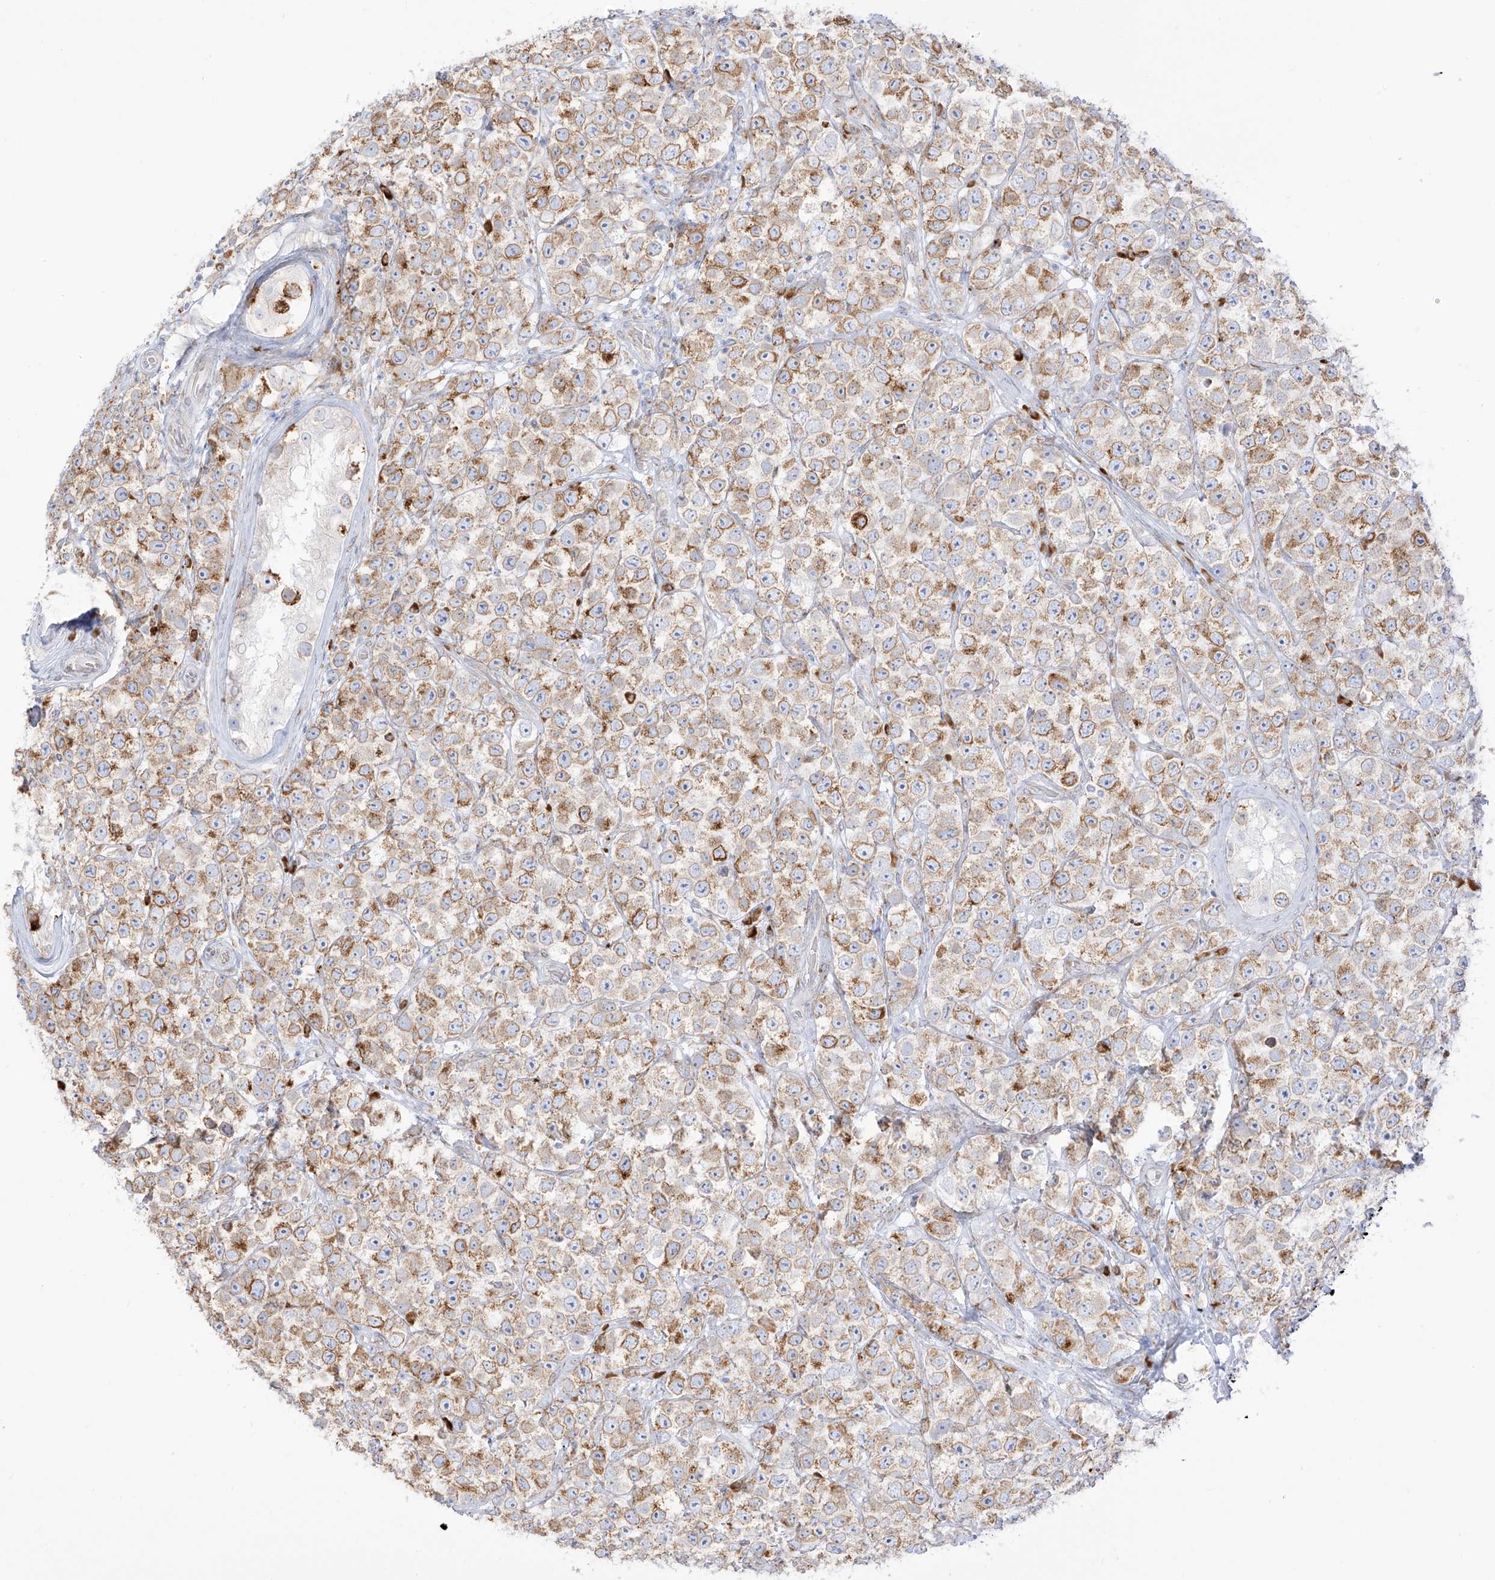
{"staining": {"intensity": "moderate", "quantity": "25%-75%", "location": "cytoplasmic/membranous"}, "tissue": "testis cancer", "cell_type": "Tumor cells", "image_type": "cancer", "snomed": [{"axis": "morphology", "description": "Seminoma, NOS"}, {"axis": "topography", "description": "Testis"}], "caption": "About 25%-75% of tumor cells in human testis seminoma display moderate cytoplasmic/membranous protein expression as visualized by brown immunohistochemical staining.", "gene": "LRRC59", "patient": {"sex": "male", "age": 28}}